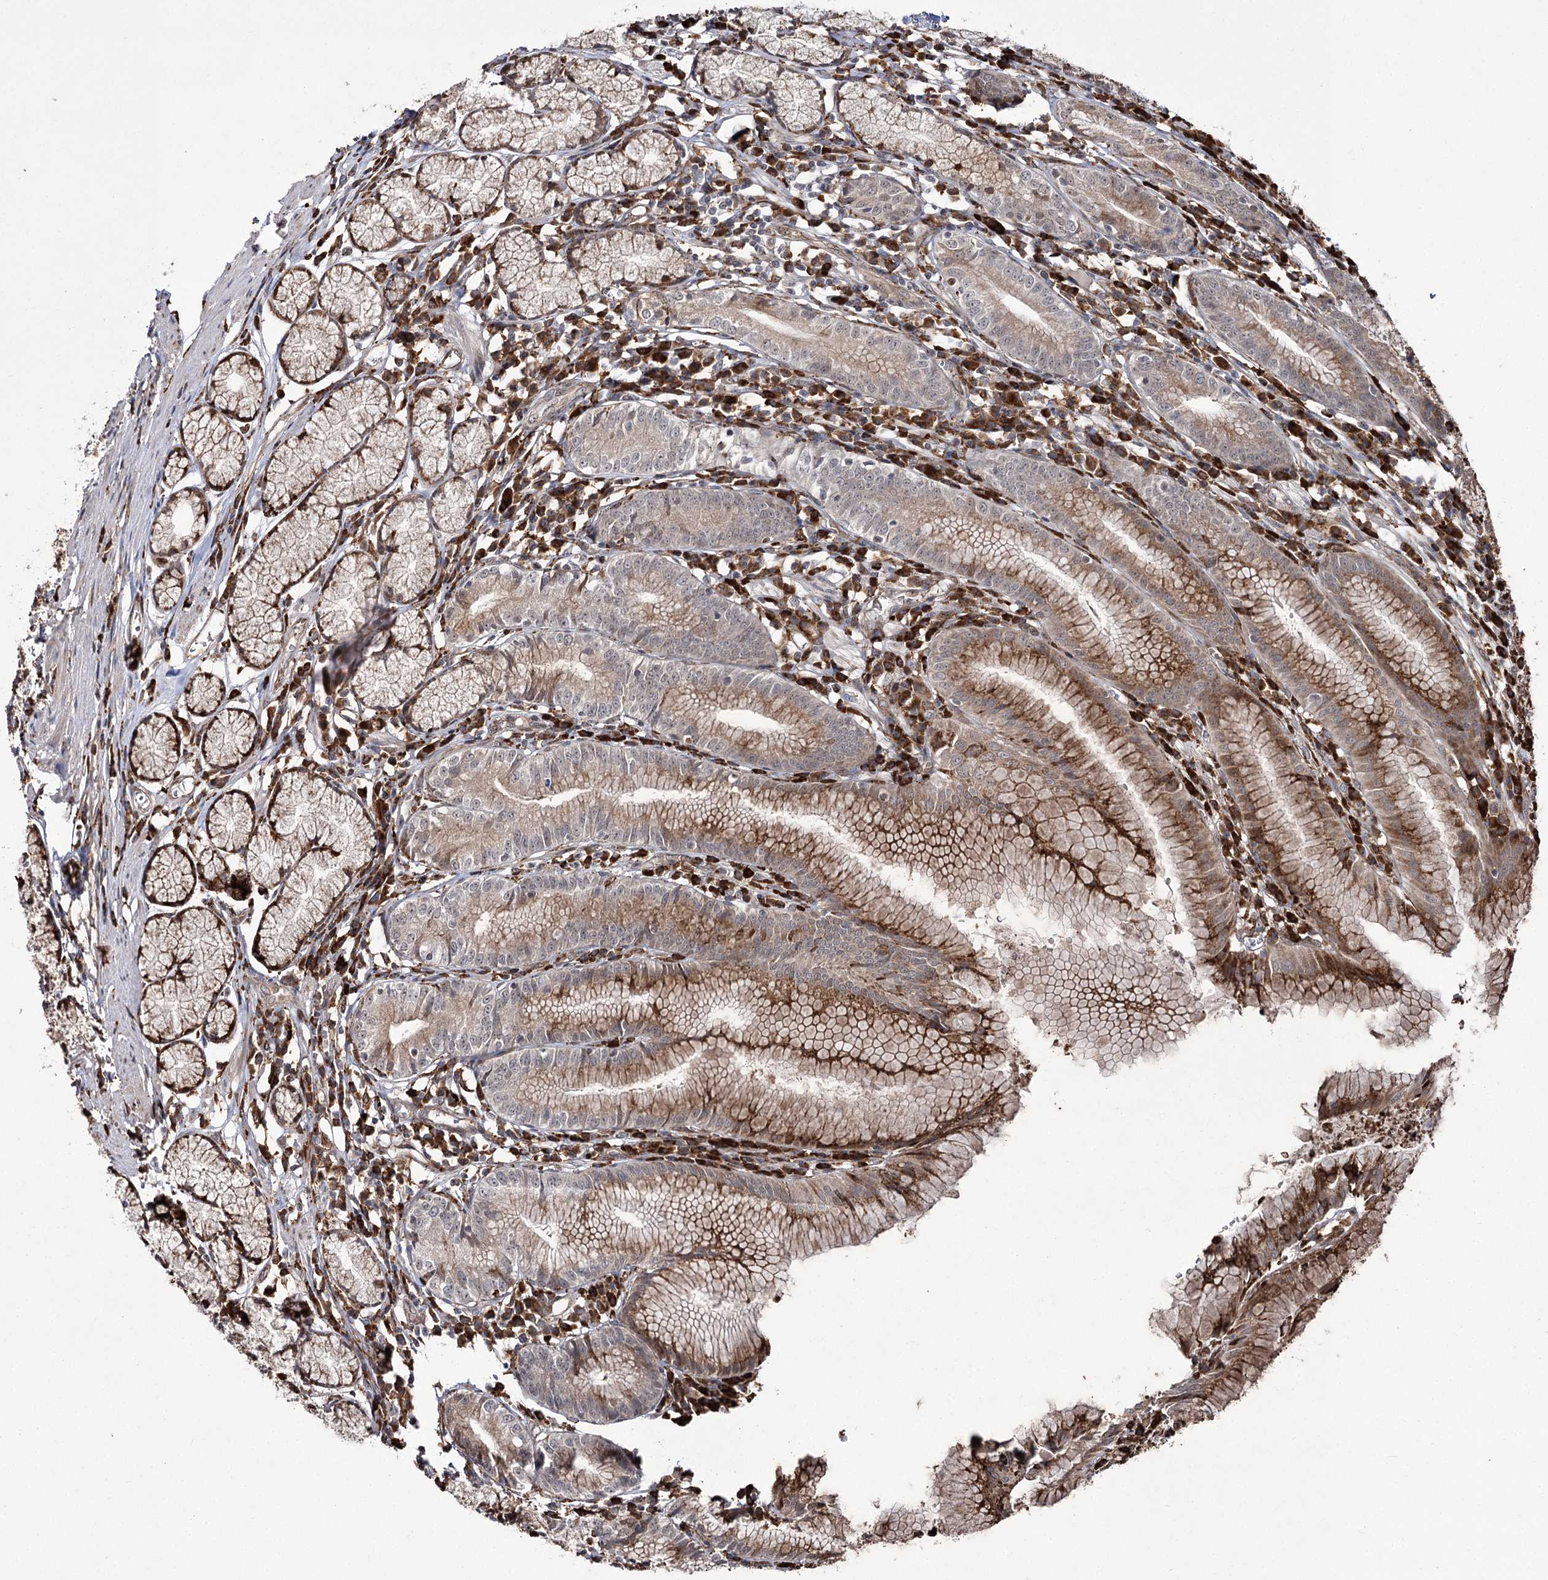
{"staining": {"intensity": "moderate", "quantity": ">75%", "location": "cytoplasmic/membranous"}, "tissue": "stomach", "cell_type": "Glandular cells", "image_type": "normal", "snomed": [{"axis": "morphology", "description": "Normal tissue, NOS"}, {"axis": "topography", "description": "Stomach"}], "caption": "Immunohistochemical staining of unremarkable human stomach reveals moderate cytoplasmic/membranous protein expression in approximately >75% of glandular cells.", "gene": "FANCL", "patient": {"sex": "male", "age": 55}}